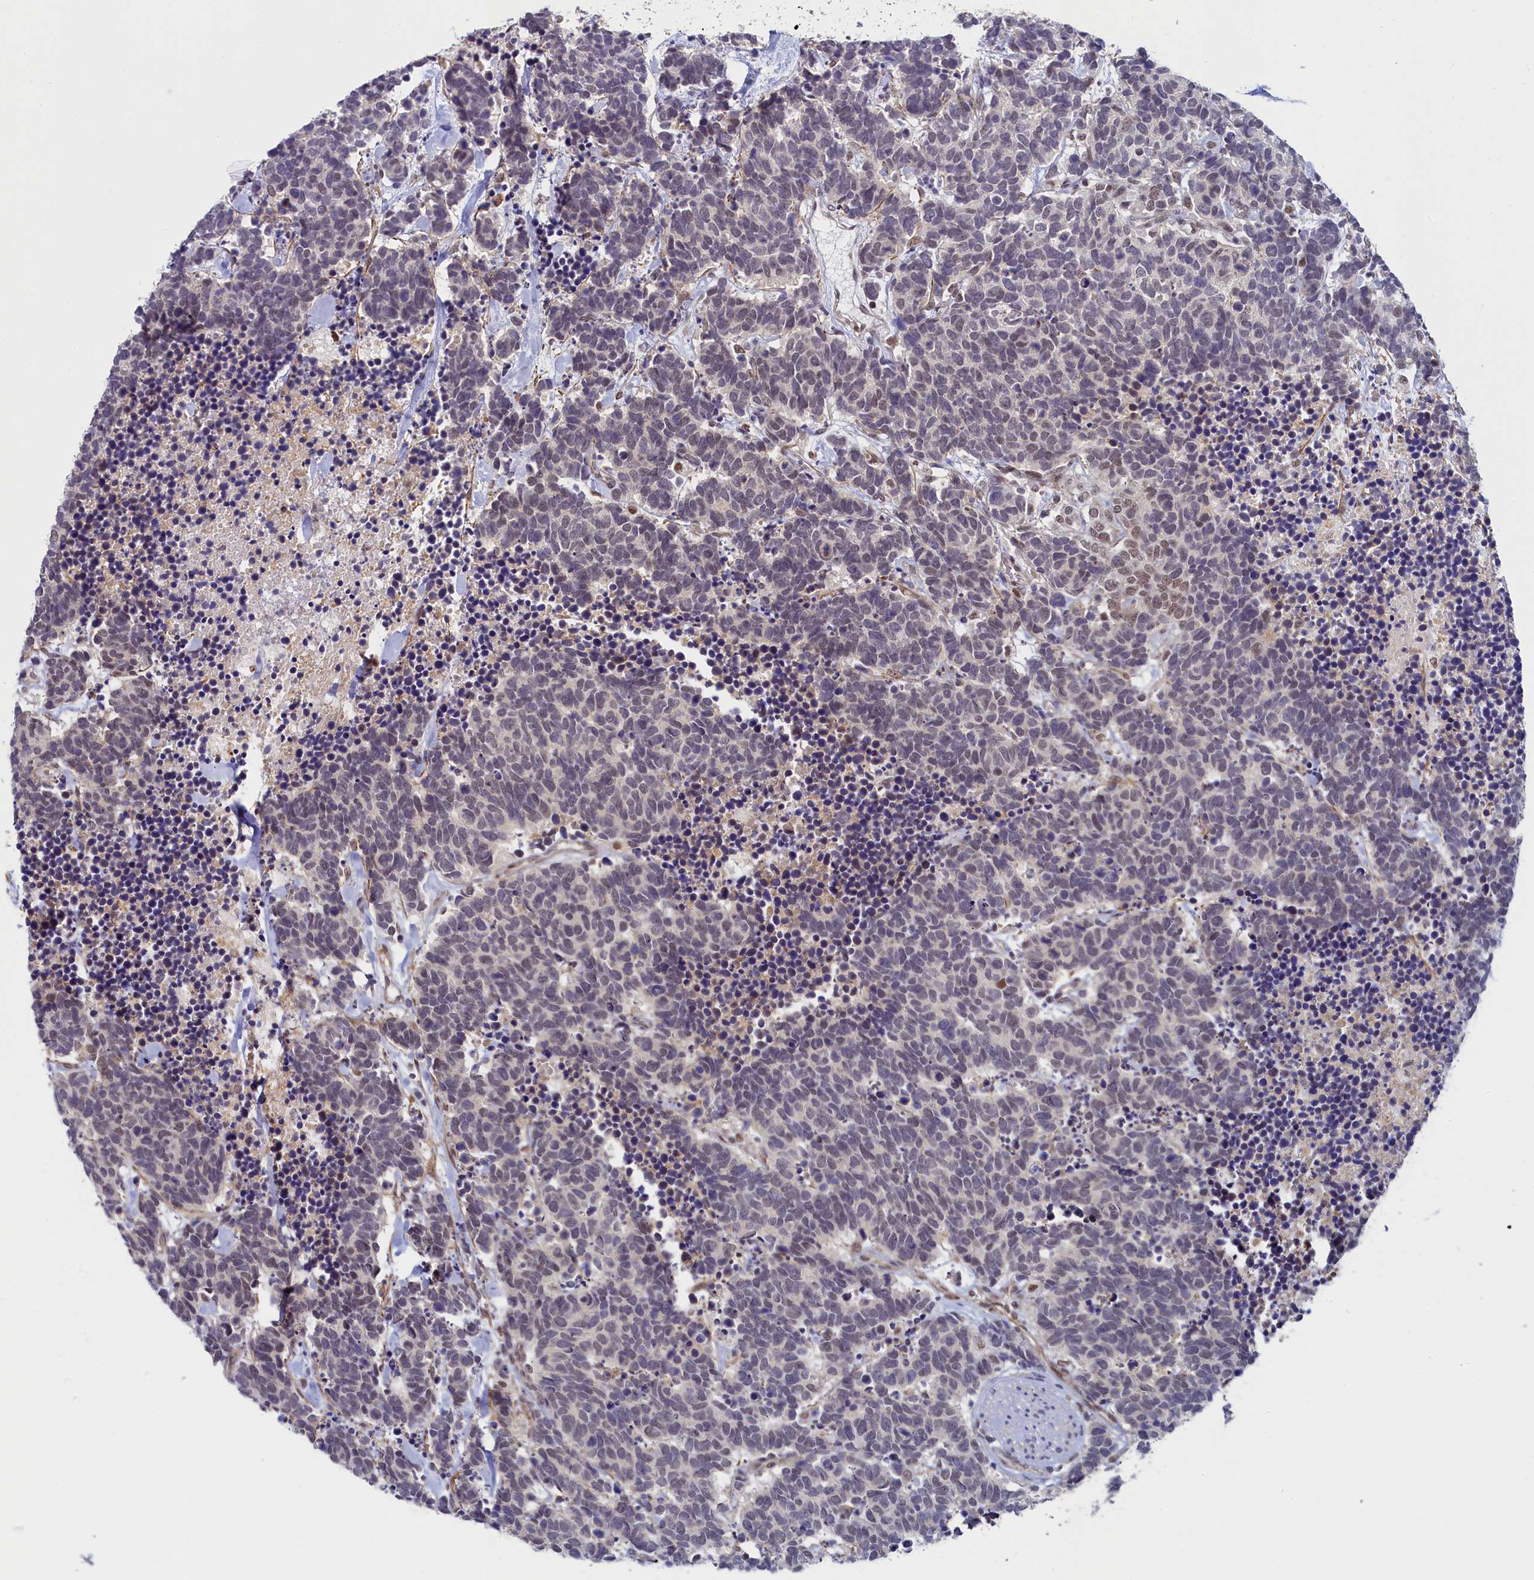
{"staining": {"intensity": "weak", "quantity": "<25%", "location": "nuclear"}, "tissue": "carcinoid", "cell_type": "Tumor cells", "image_type": "cancer", "snomed": [{"axis": "morphology", "description": "Carcinoma, NOS"}, {"axis": "morphology", "description": "Carcinoid, malignant, NOS"}, {"axis": "topography", "description": "Prostate"}], "caption": "Immunohistochemistry of human carcinoid demonstrates no positivity in tumor cells.", "gene": "INTS14", "patient": {"sex": "male", "age": 57}}